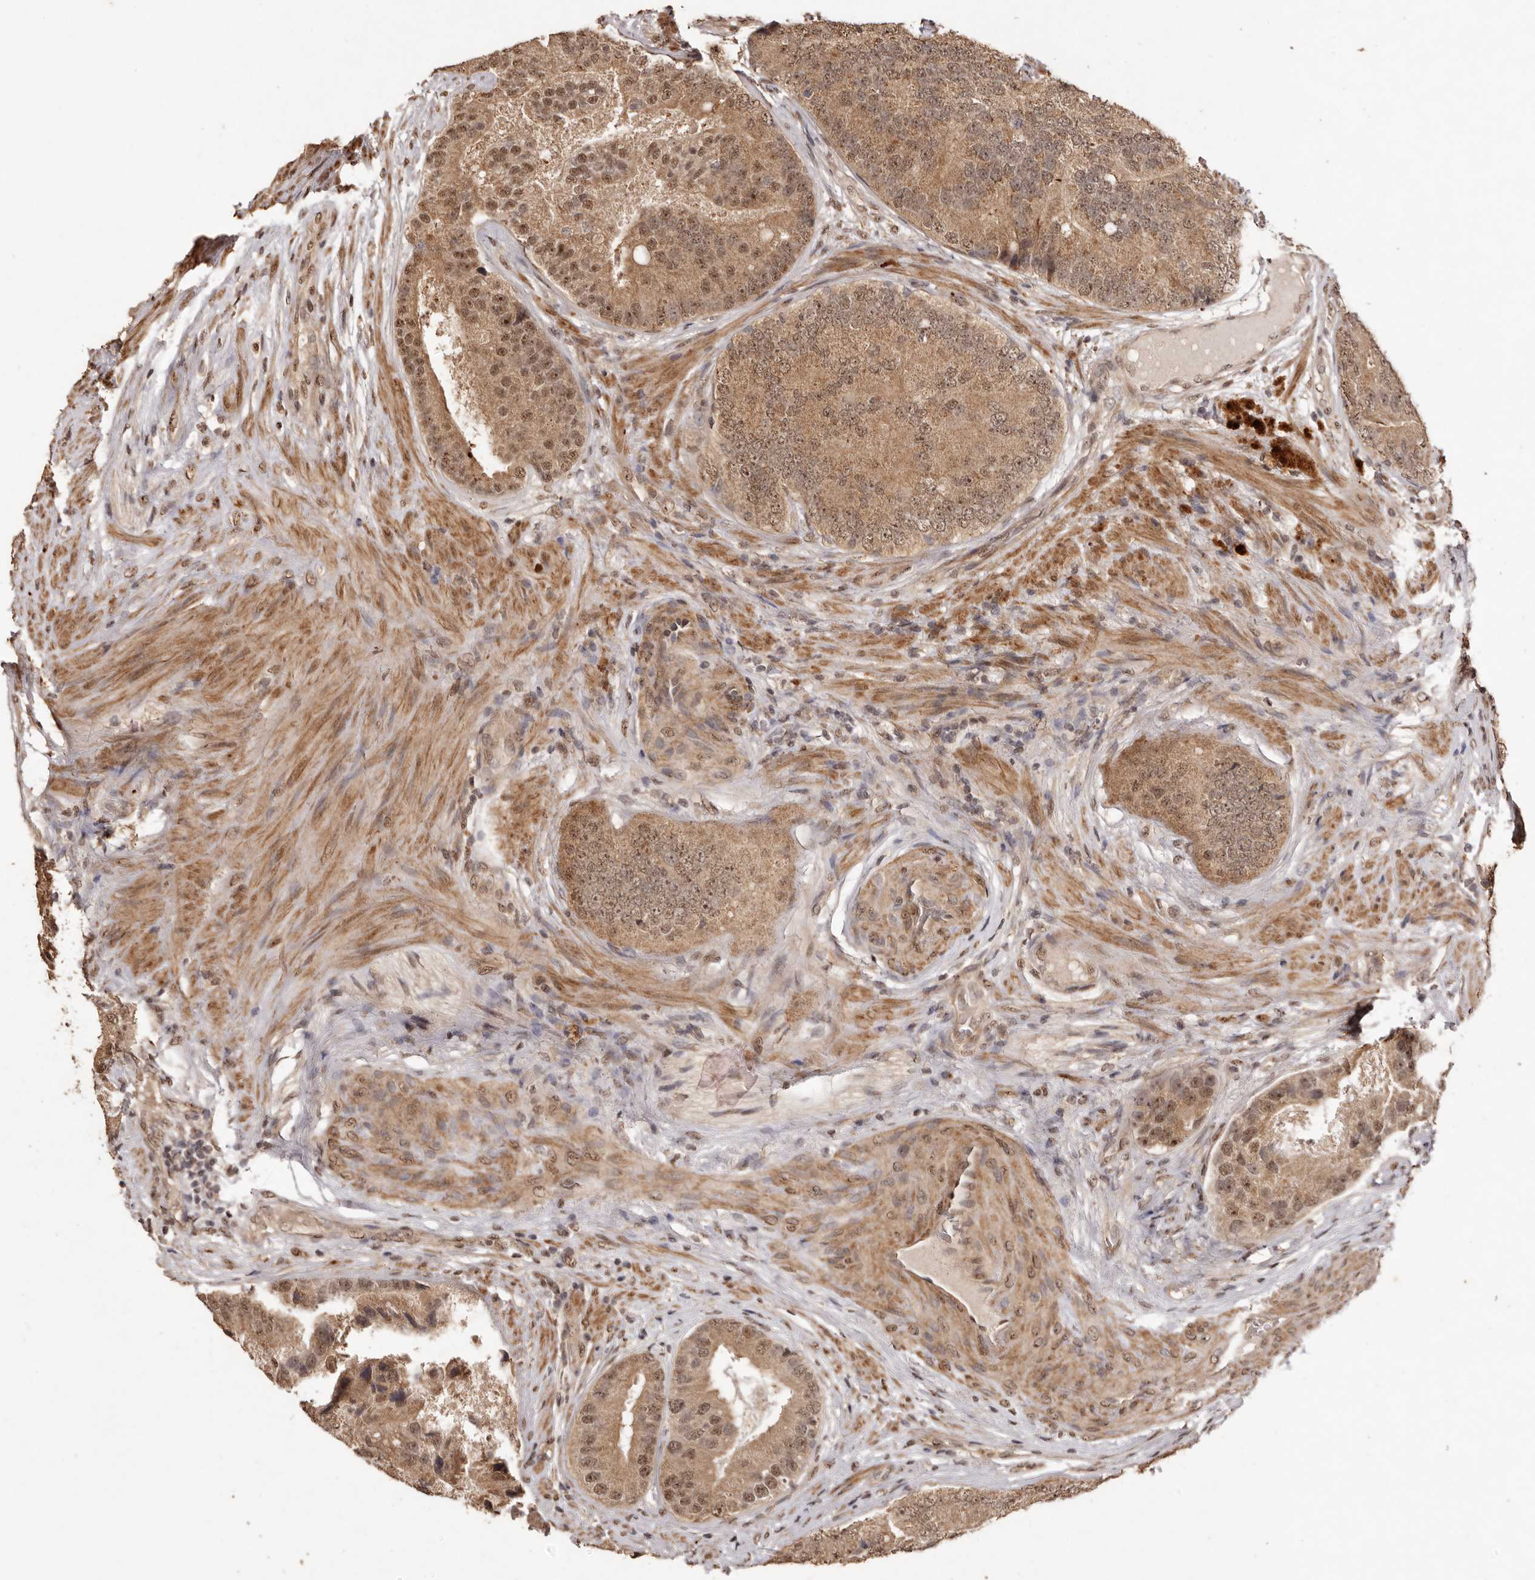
{"staining": {"intensity": "moderate", "quantity": ">75%", "location": "cytoplasmic/membranous,nuclear"}, "tissue": "prostate cancer", "cell_type": "Tumor cells", "image_type": "cancer", "snomed": [{"axis": "morphology", "description": "Adenocarcinoma, High grade"}, {"axis": "topography", "description": "Prostate"}], "caption": "Brown immunohistochemical staining in prostate cancer (adenocarcinoma (high-grade)) shows moderate cytoplasmic/membranous and nuclear positivity in approximately >75% of tumor cells.", "gene": "NOTCH1", "patient": {"sex": "male", "age": 70}}